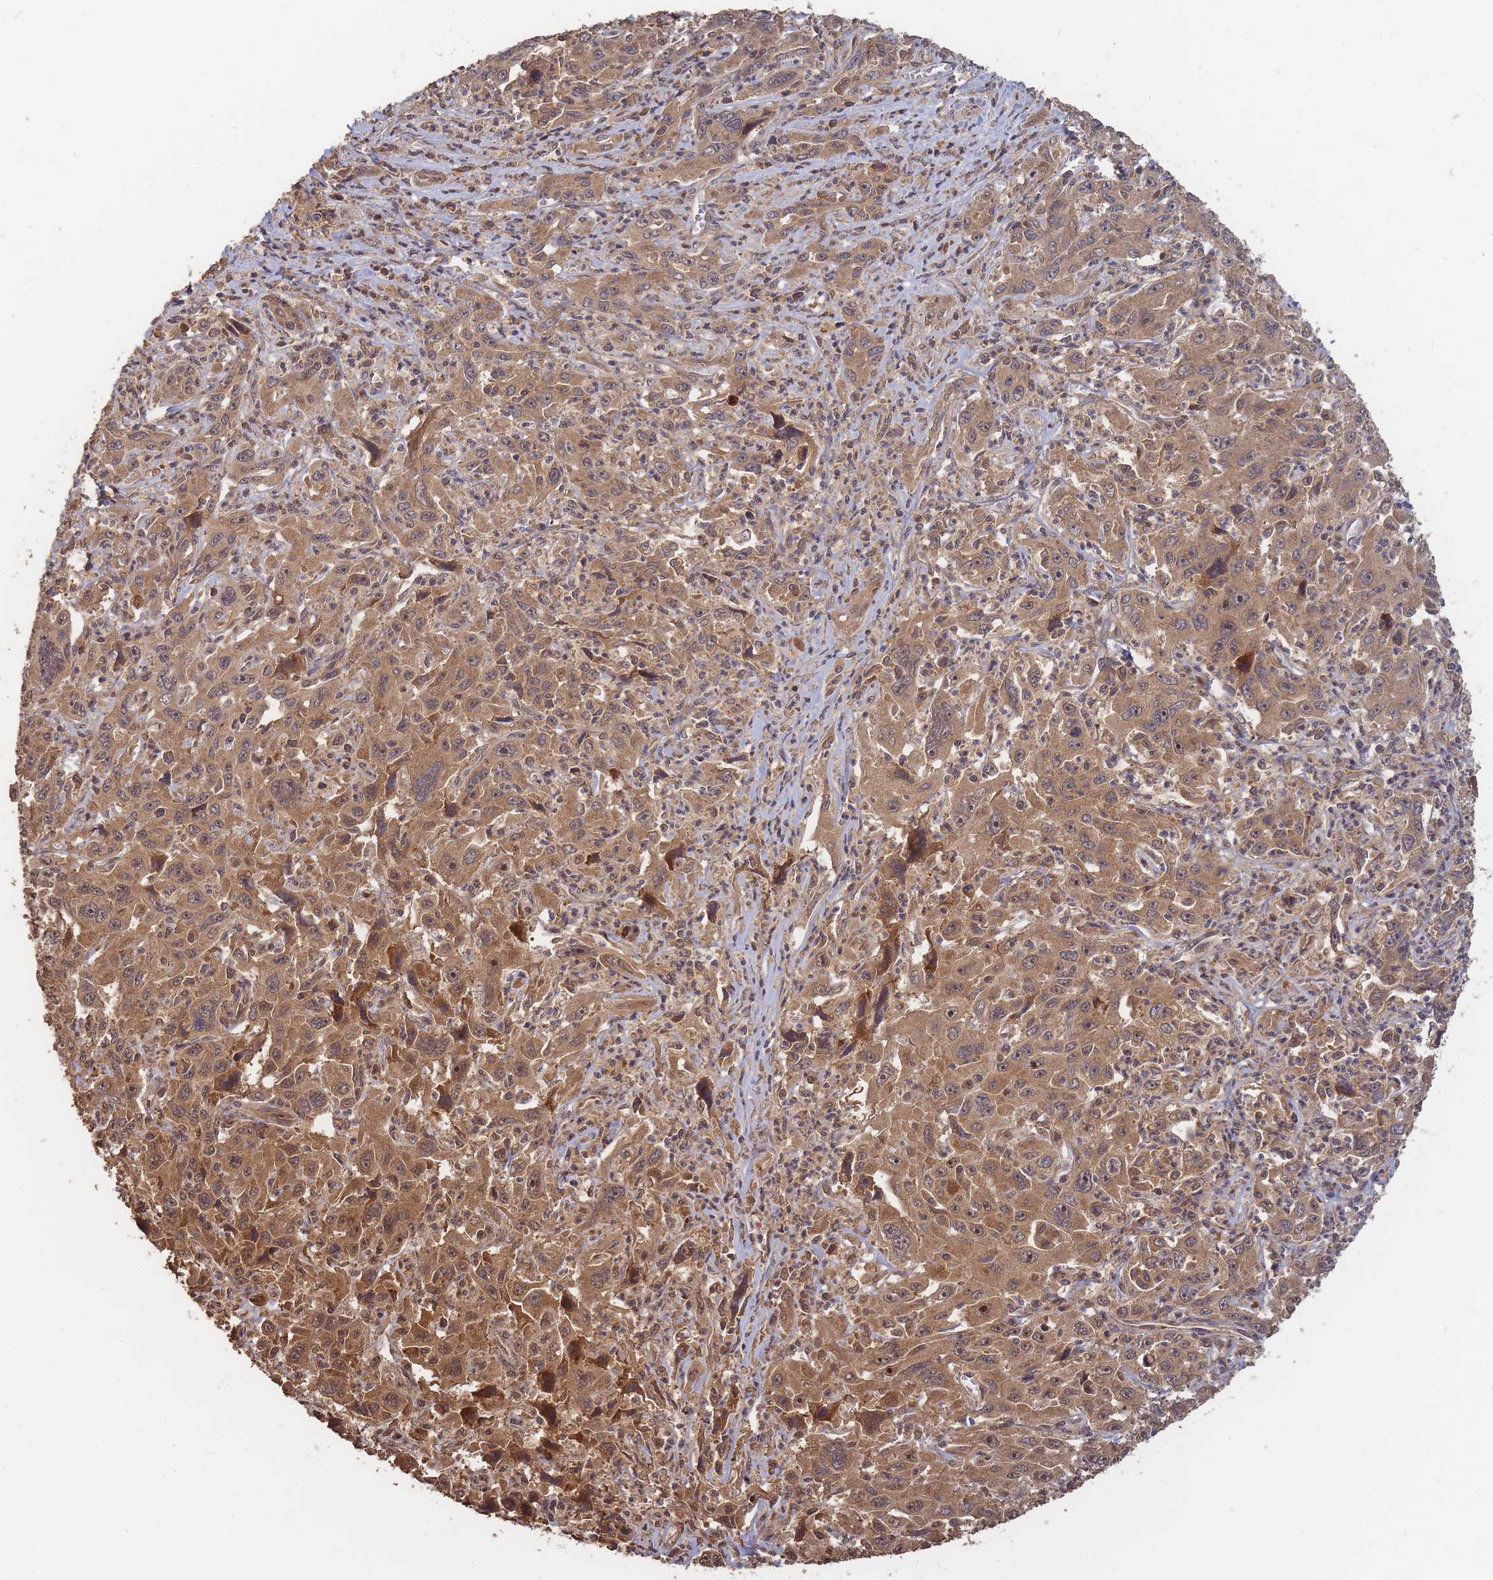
{"staining": {"intensity": "moderate", "quantity": ">75%", "location": "cytoplasmic/membranous,nuclear"}, "tissue": "liver cancer", "cell_type": "Tumor cells", "image_type": "cancer", "snomed": [{"axis": "morphology", "description": "Carcinoma, Hepatocellular, NOS"}, {"axis": "topography", "description": "Liver"}], "caption": "IHC histopathology image of liver hepatocellular carcinoma stained for a protein (brown), which demonstrates medium levels of moderate cytoplasmic/membranous and nuclear staining in approximately >75% of tumor cells.", "gene": "ALKBH1", "patient": {"sex": "male", "age": 63}}